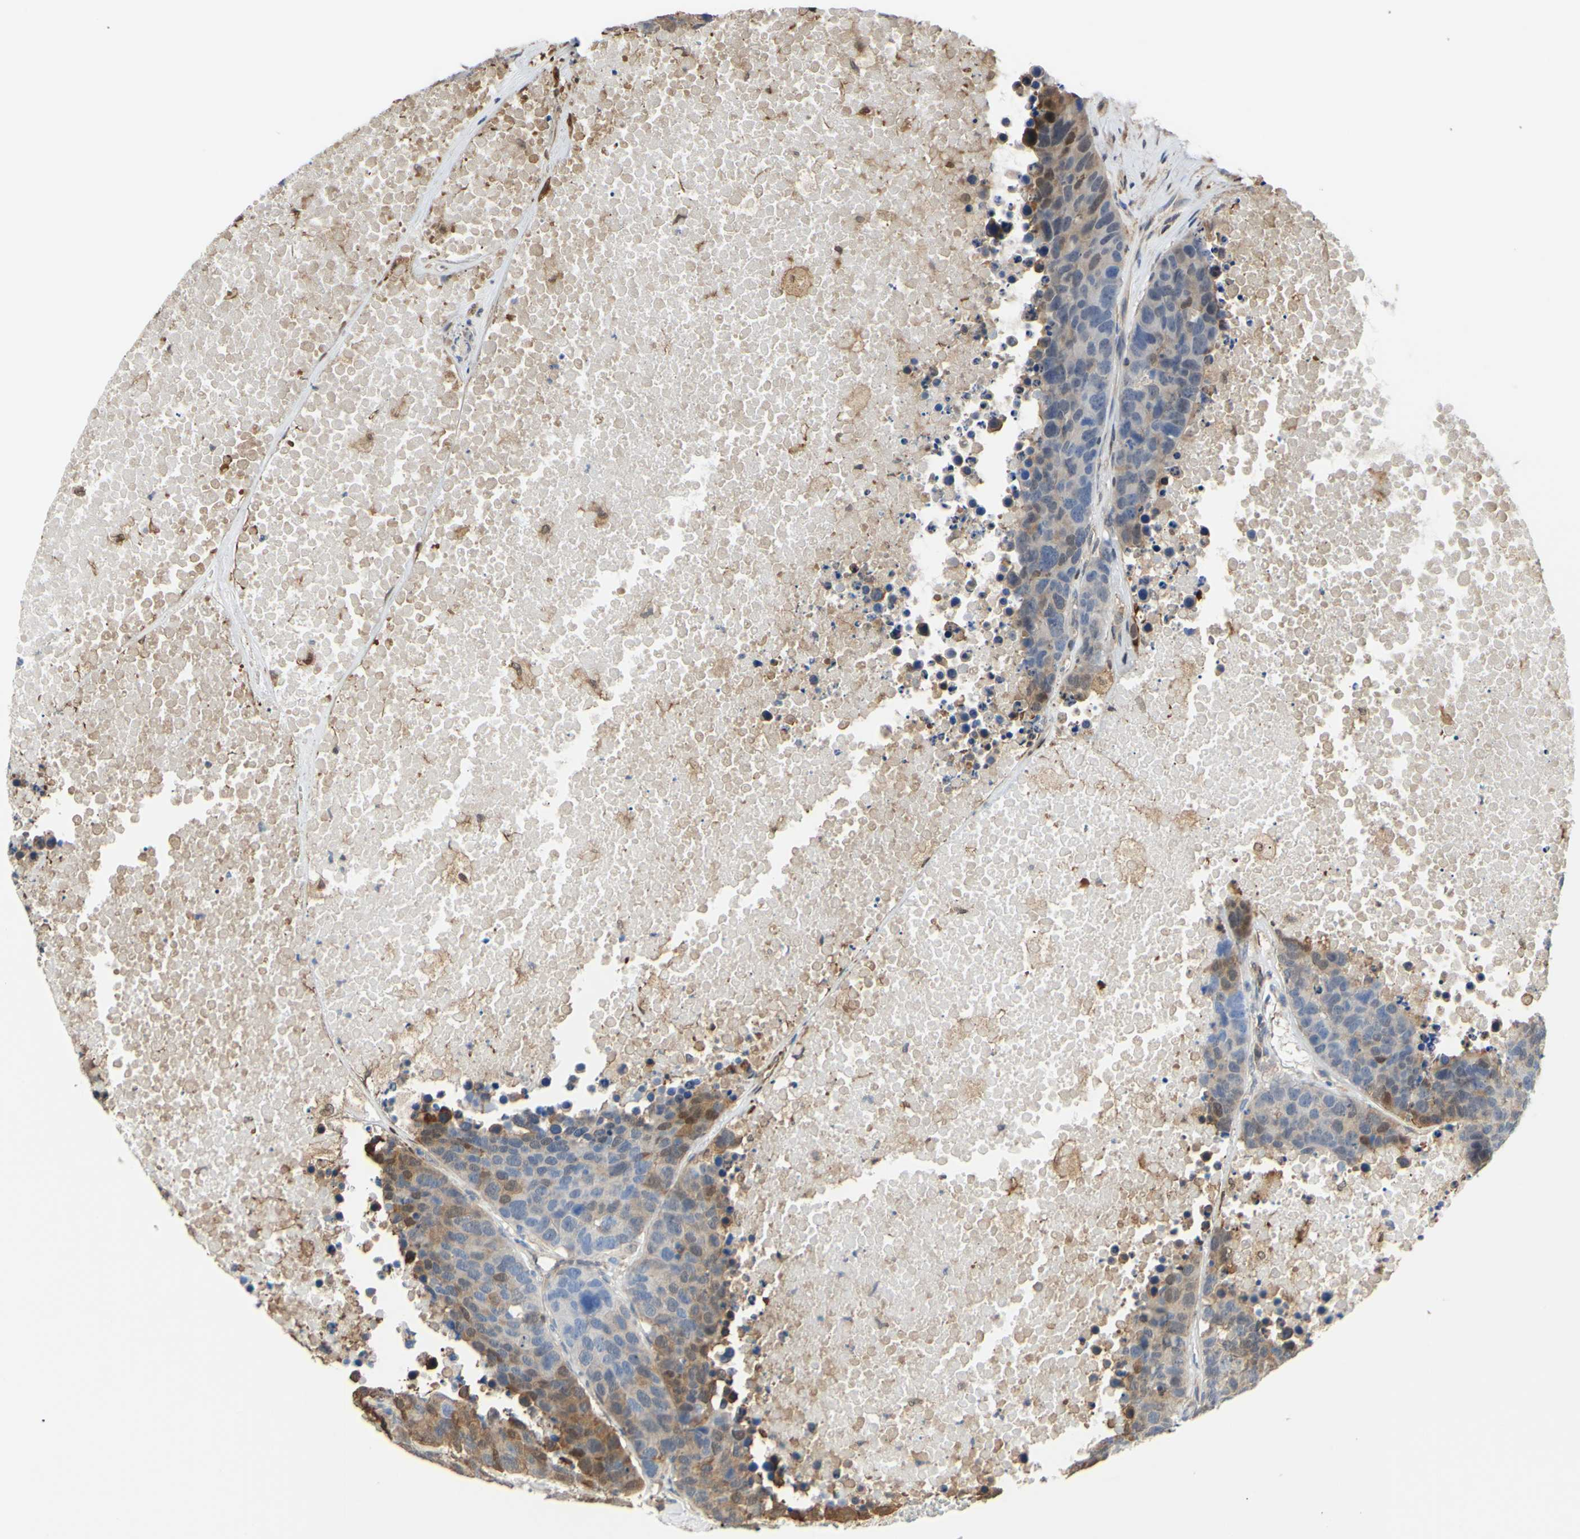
{"staining": {"intensity": "moderate", "quantity": "25%-75%", "location": "cytoplasmic/membranous"}, "tissue": "carcinoid", "cell_type": "Tumor cells", "image_type": "cancer", "snomed": [{"axis": "morphology", "description": "Carcinoid, malignant, NOS"}, {"axis": "topography", "description": "Lung"}], "caption": "Human carcinoid stained with a brown dye shows moderate cytoplasmic/membranous positive staining in about 25%-75% of tumor cells.", "gene": "UPK3B", "patient": {"sex": "male", "age": 60}}